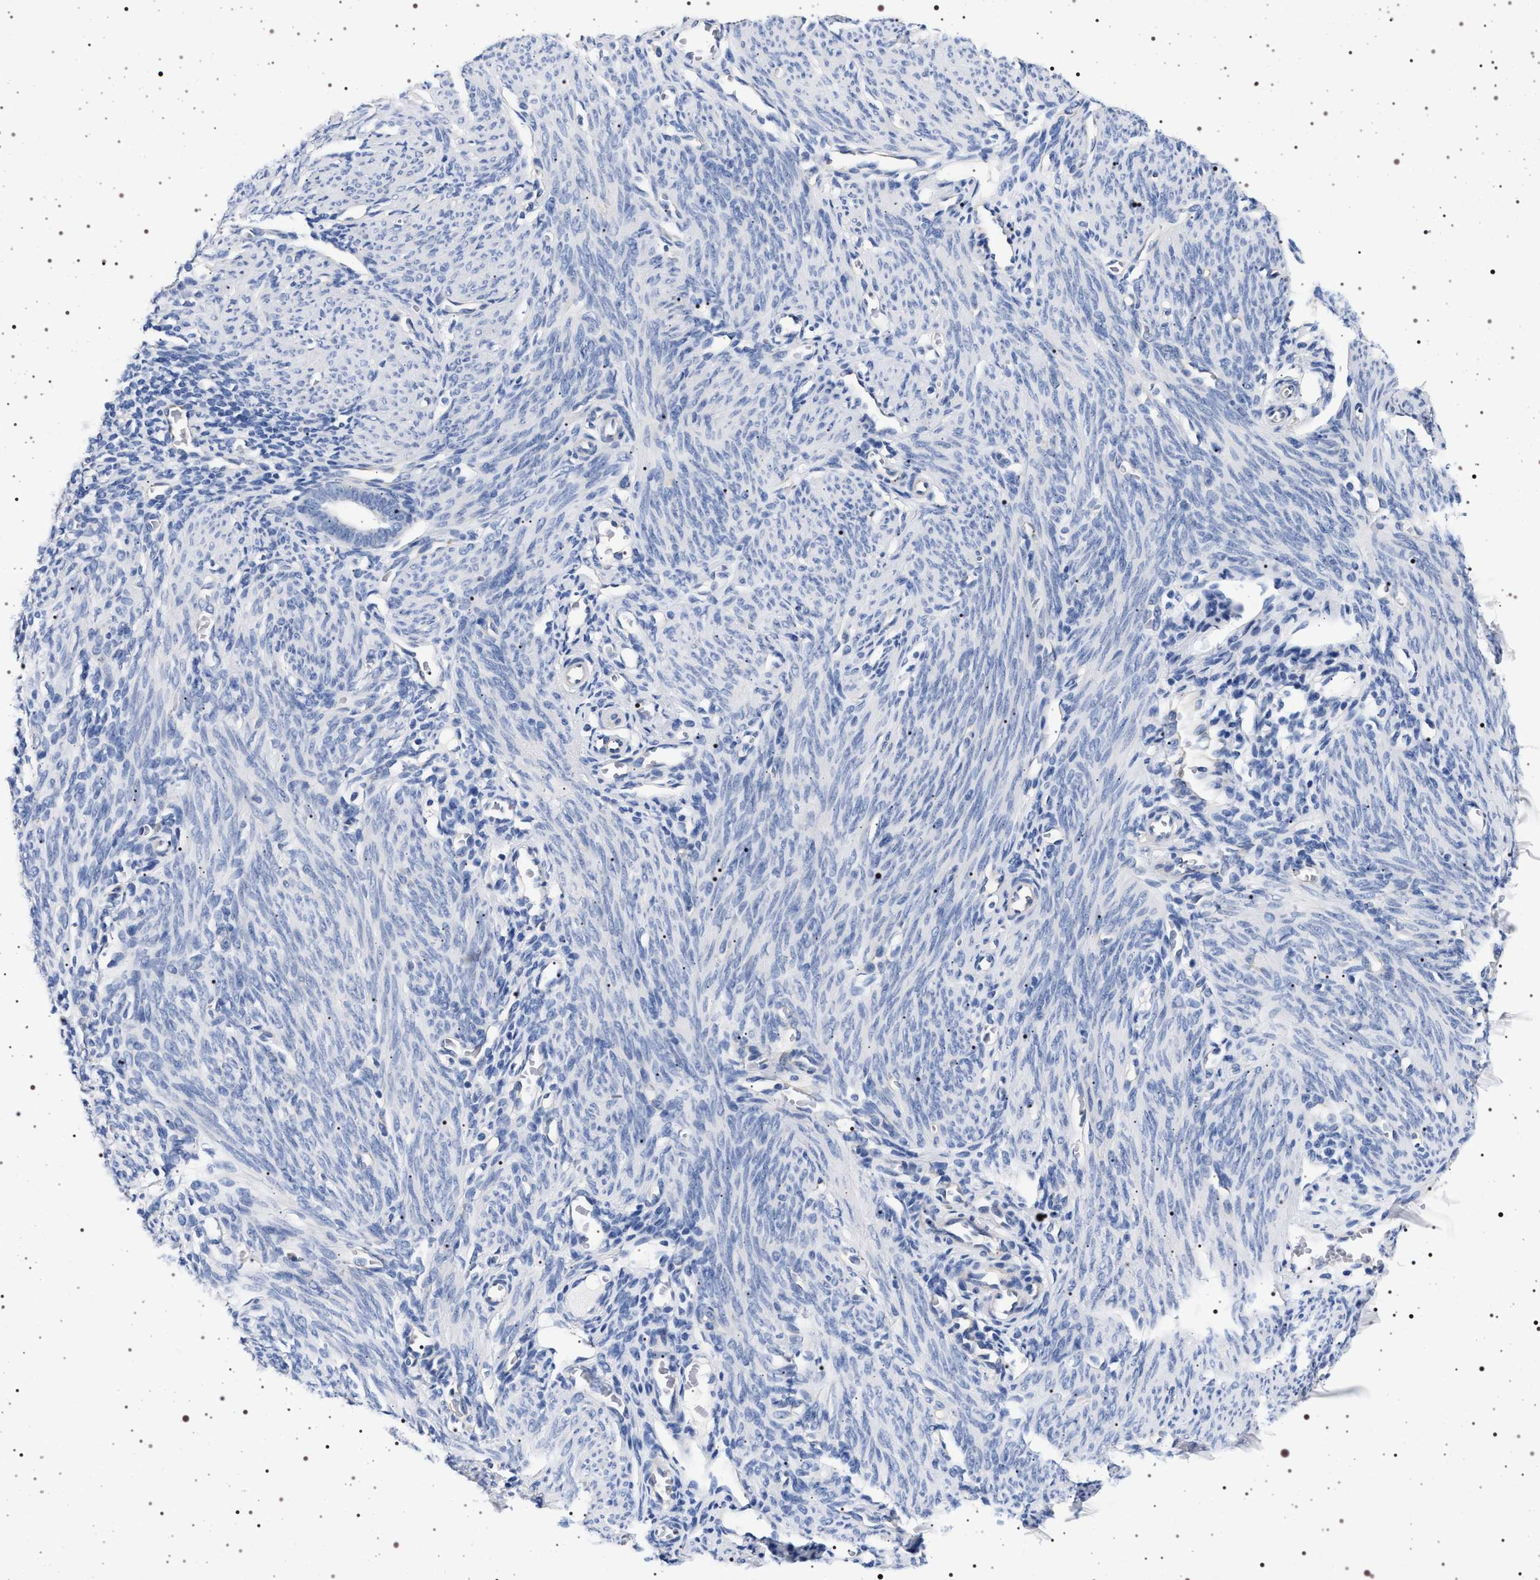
{"staining": {"intensity": "negative", "quantity": "none", "location": "none"}, "tissue": "endometrium", "cell_type": "Cells in endometrial stroma", "image_type": "normal", "snomed": [{"axis": "morphology", "description": "Normal tissue, NOS"}, {"axis": "morphology", "description": "Adenocarcinoma, NOS"}, {"axis": "topography", "description": "Endometrium"}], "caption": "High magnification brightfield microscopy of unremarkable endometrium stained with DAB (brown) and counterstained with hematoxylin (blue): cells in endometrial stroma show no significant expression.", "gene": "HSD17B1", "patient": {"sex": "female", "age": 57}}